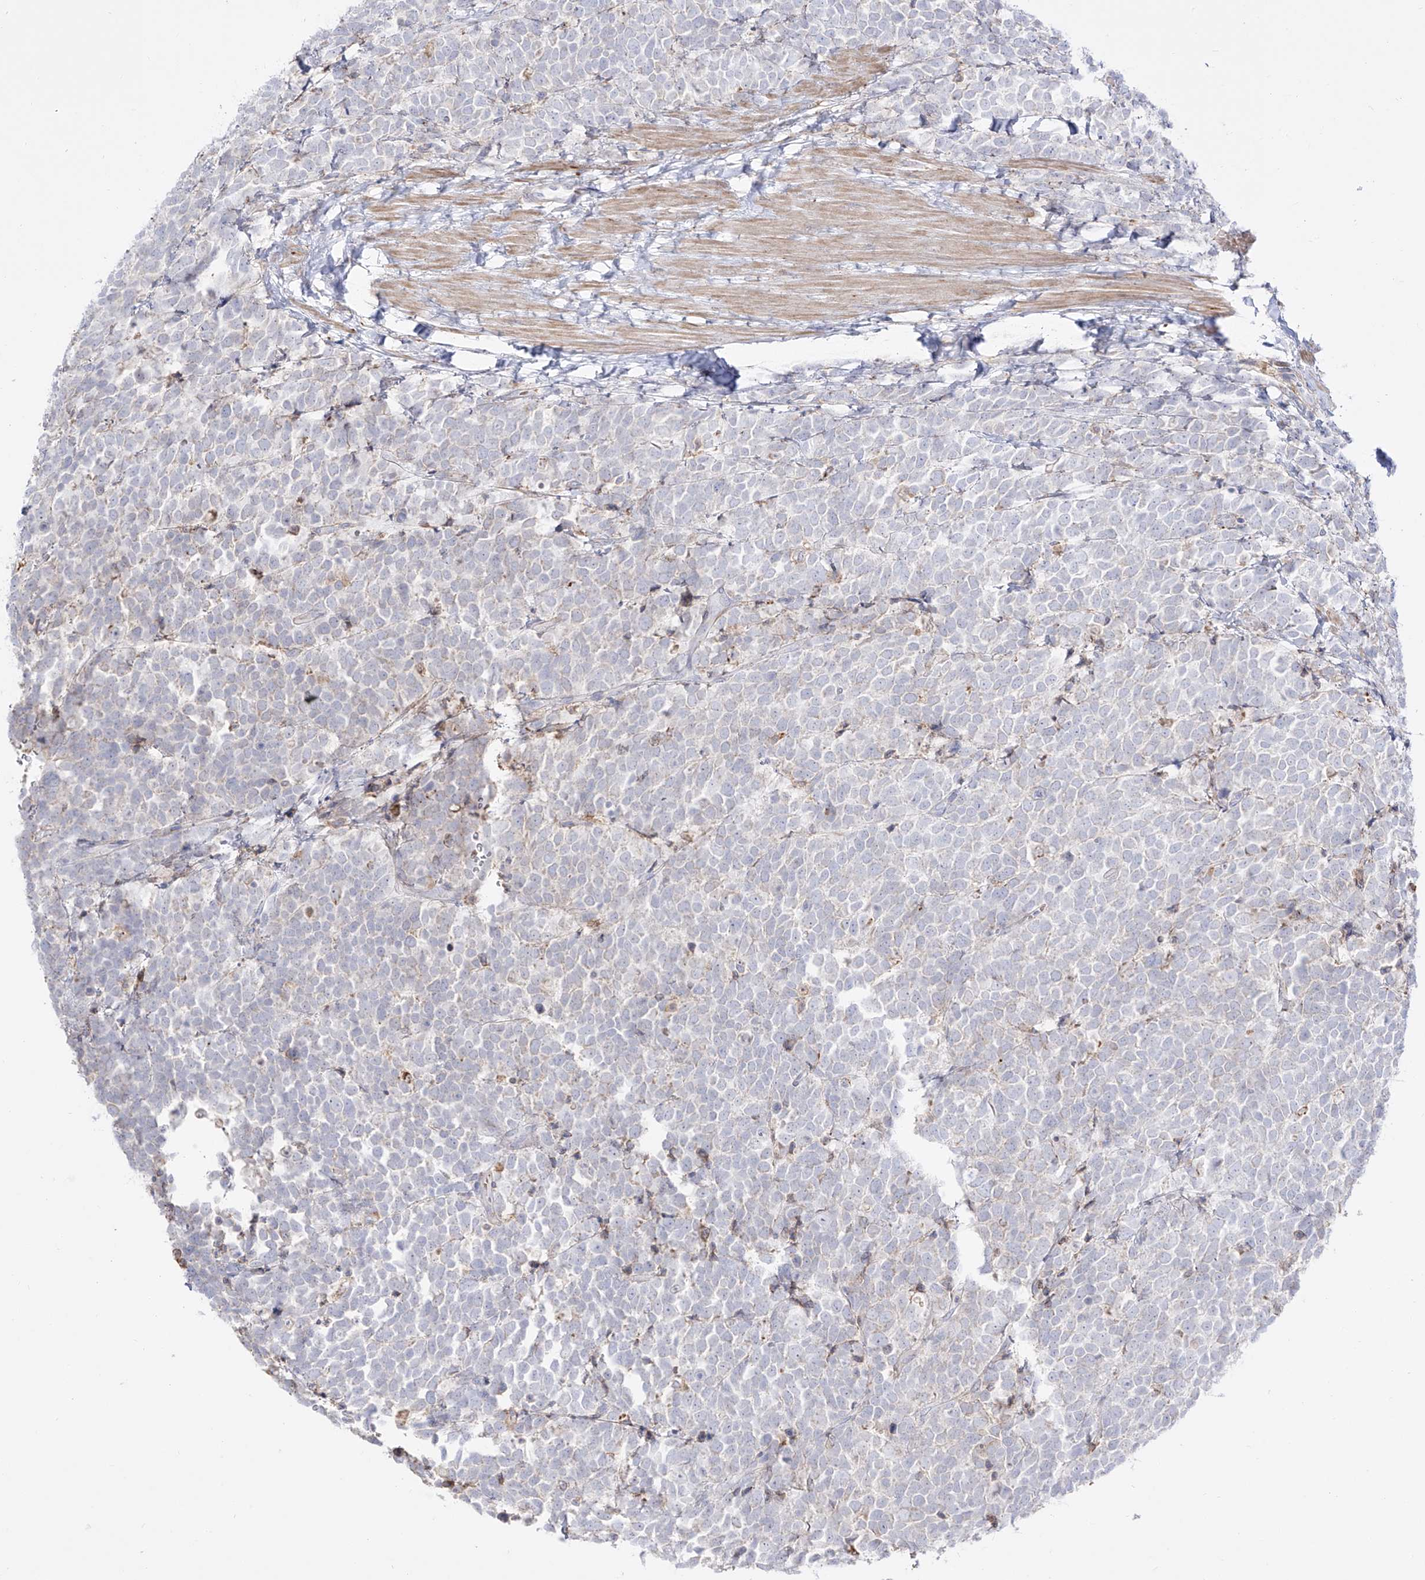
{"staining": {"intensity": "negative", "quantity": "none", "location": "none"}, "tissue": "urothelial cancer", "cell_type": "Tumor cells", "image_type": "cancer", "snomed": [{"axis": "morphology", "description": "Urothelial carcinoma, High grade"}, {"axis": "topography", "description": "Urinary bladder"}], "caption": "Immunohistochemistry histopathology image of urothelial cancer stained for a protein (brown), which reveals no positivity in tumor cells.", "gene": "ZGRF1", "patient": {"sex": "female", "age": 82}}